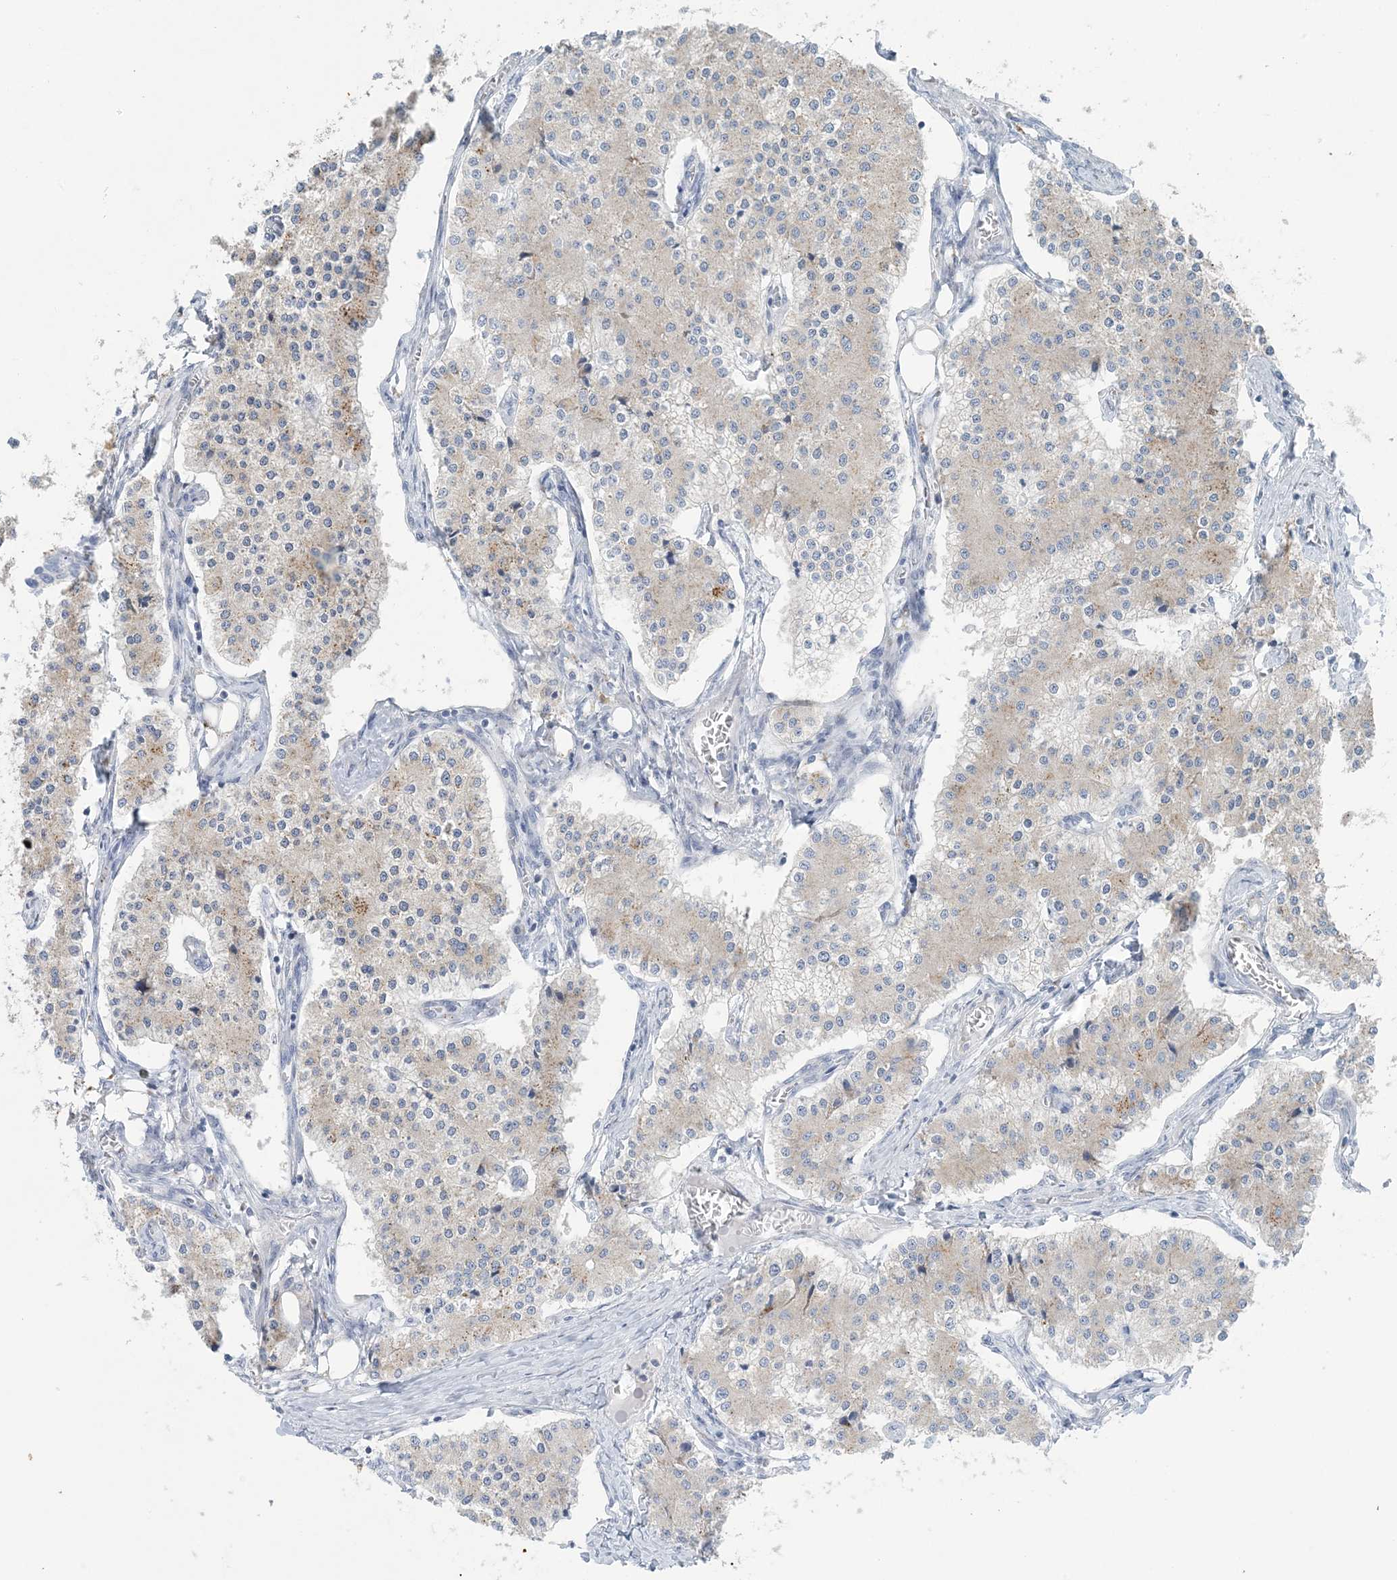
{"staining": {"intensity": "weak", "quantity": "<25%", "location": "cytoplasmic/membranous"}, "tissue": "carcinoid", "cell_type": "Tumor cells", "image_type": "cancer", "snomed": [{"axis": "morphology", "description": "Carcinoid, malignant, NOS"}, {"axis": "topography", "description": "Colon"}], "caption": "Tumor cells are negative for brown protein staining in carcinoid (malignant).", "gene": "GABRG1", "patient": {"sex": "female", "age": 52}}